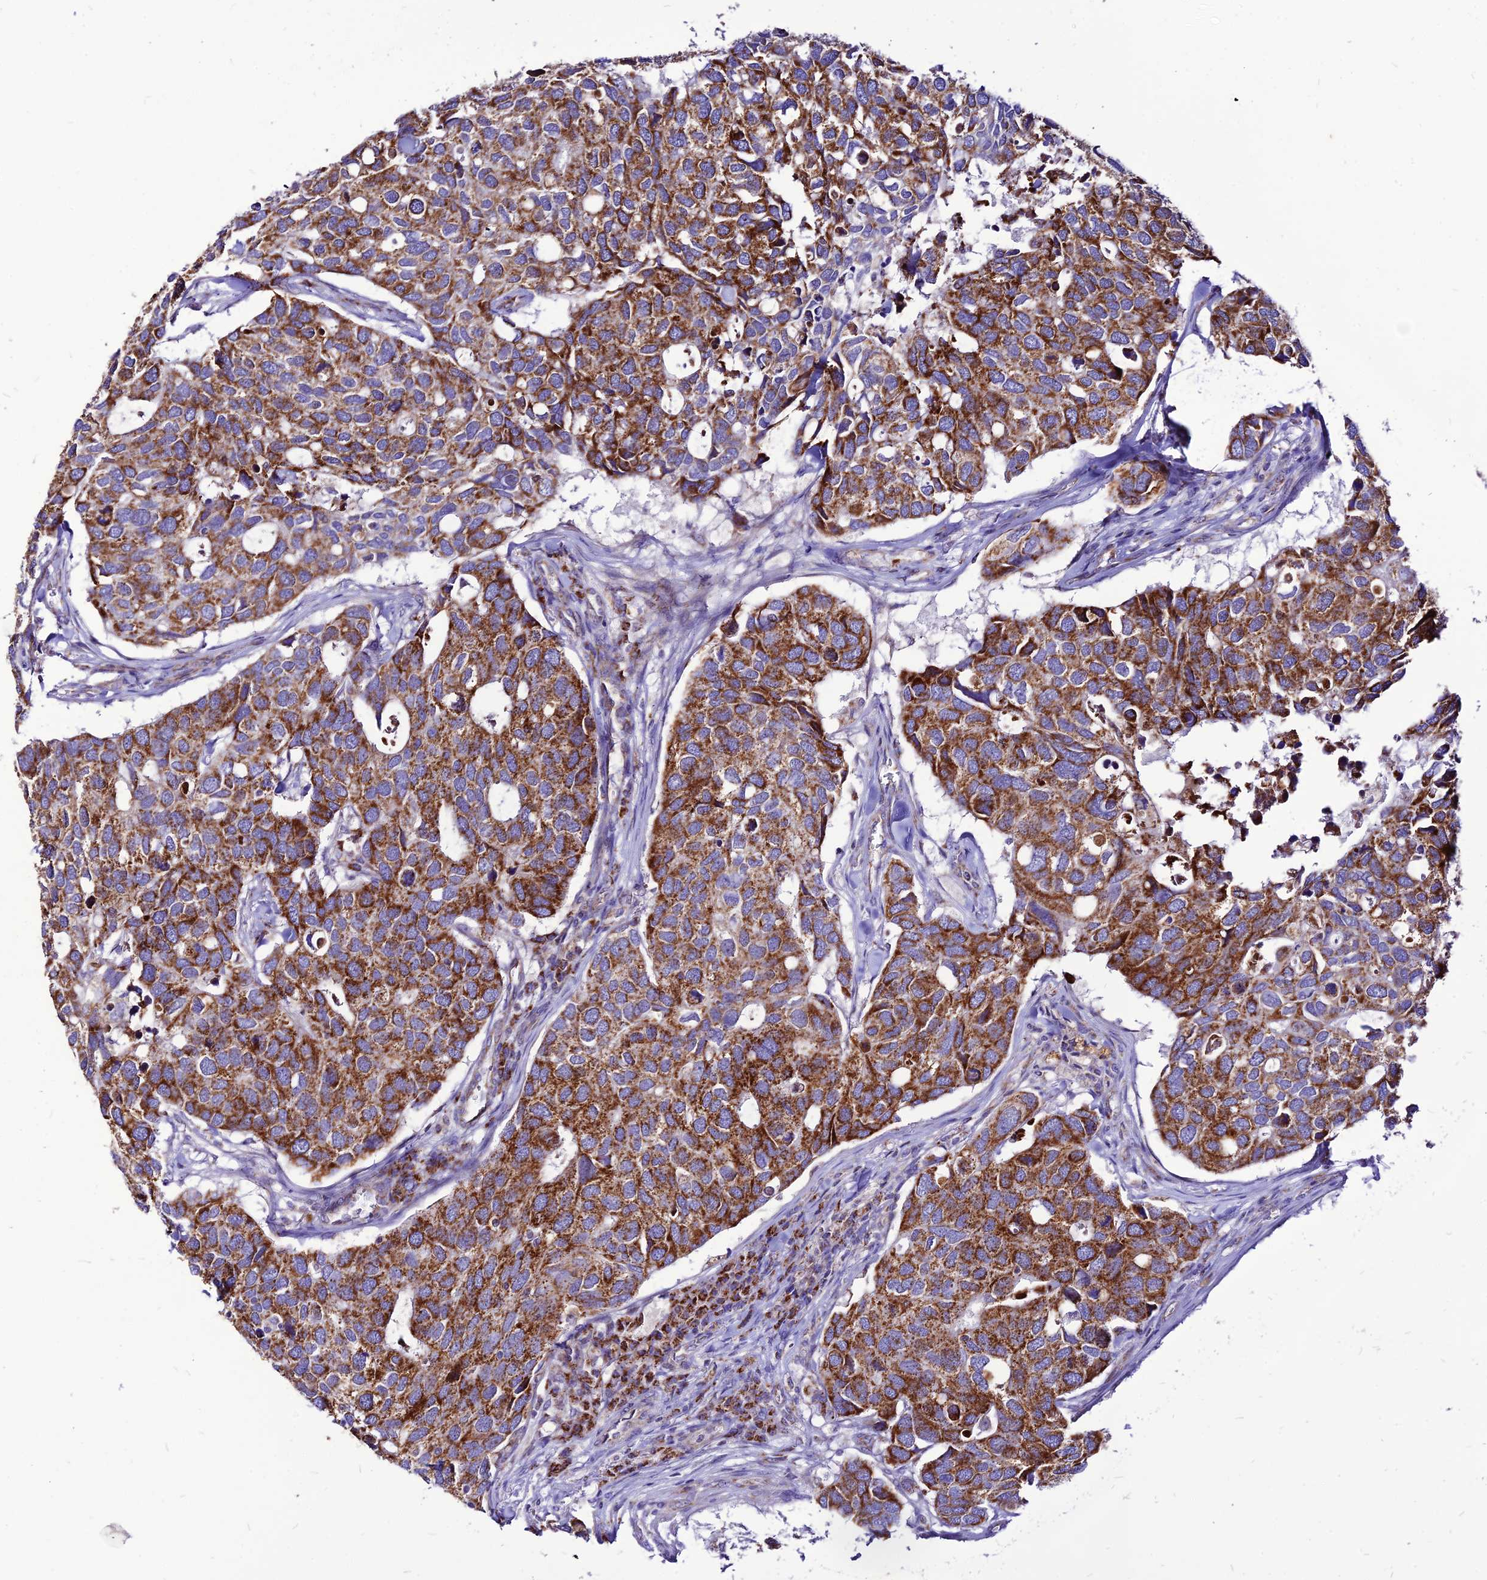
{"staining": {"intensity": "moderate", "quantity": ">75%", "location": "cytoplasmic/membranous"}, "tissue": "breast cancer", "cell_type": "Tumor cells", "image_type": "cancer", "snomed": [{"axis": "morphology", "description": "Duct carcinoma"}, {"axis": "topography", "description": "Breast"}], "caption": "Human infiltrating ductal carcinoma (breast) stained for a protein (brown) demonstrates moderate cytoplasmic/membranous positive expression in approximately >75% of tumor cells.", "gene": "ECI1", "patient": {"sex": "female", "age": 83}}